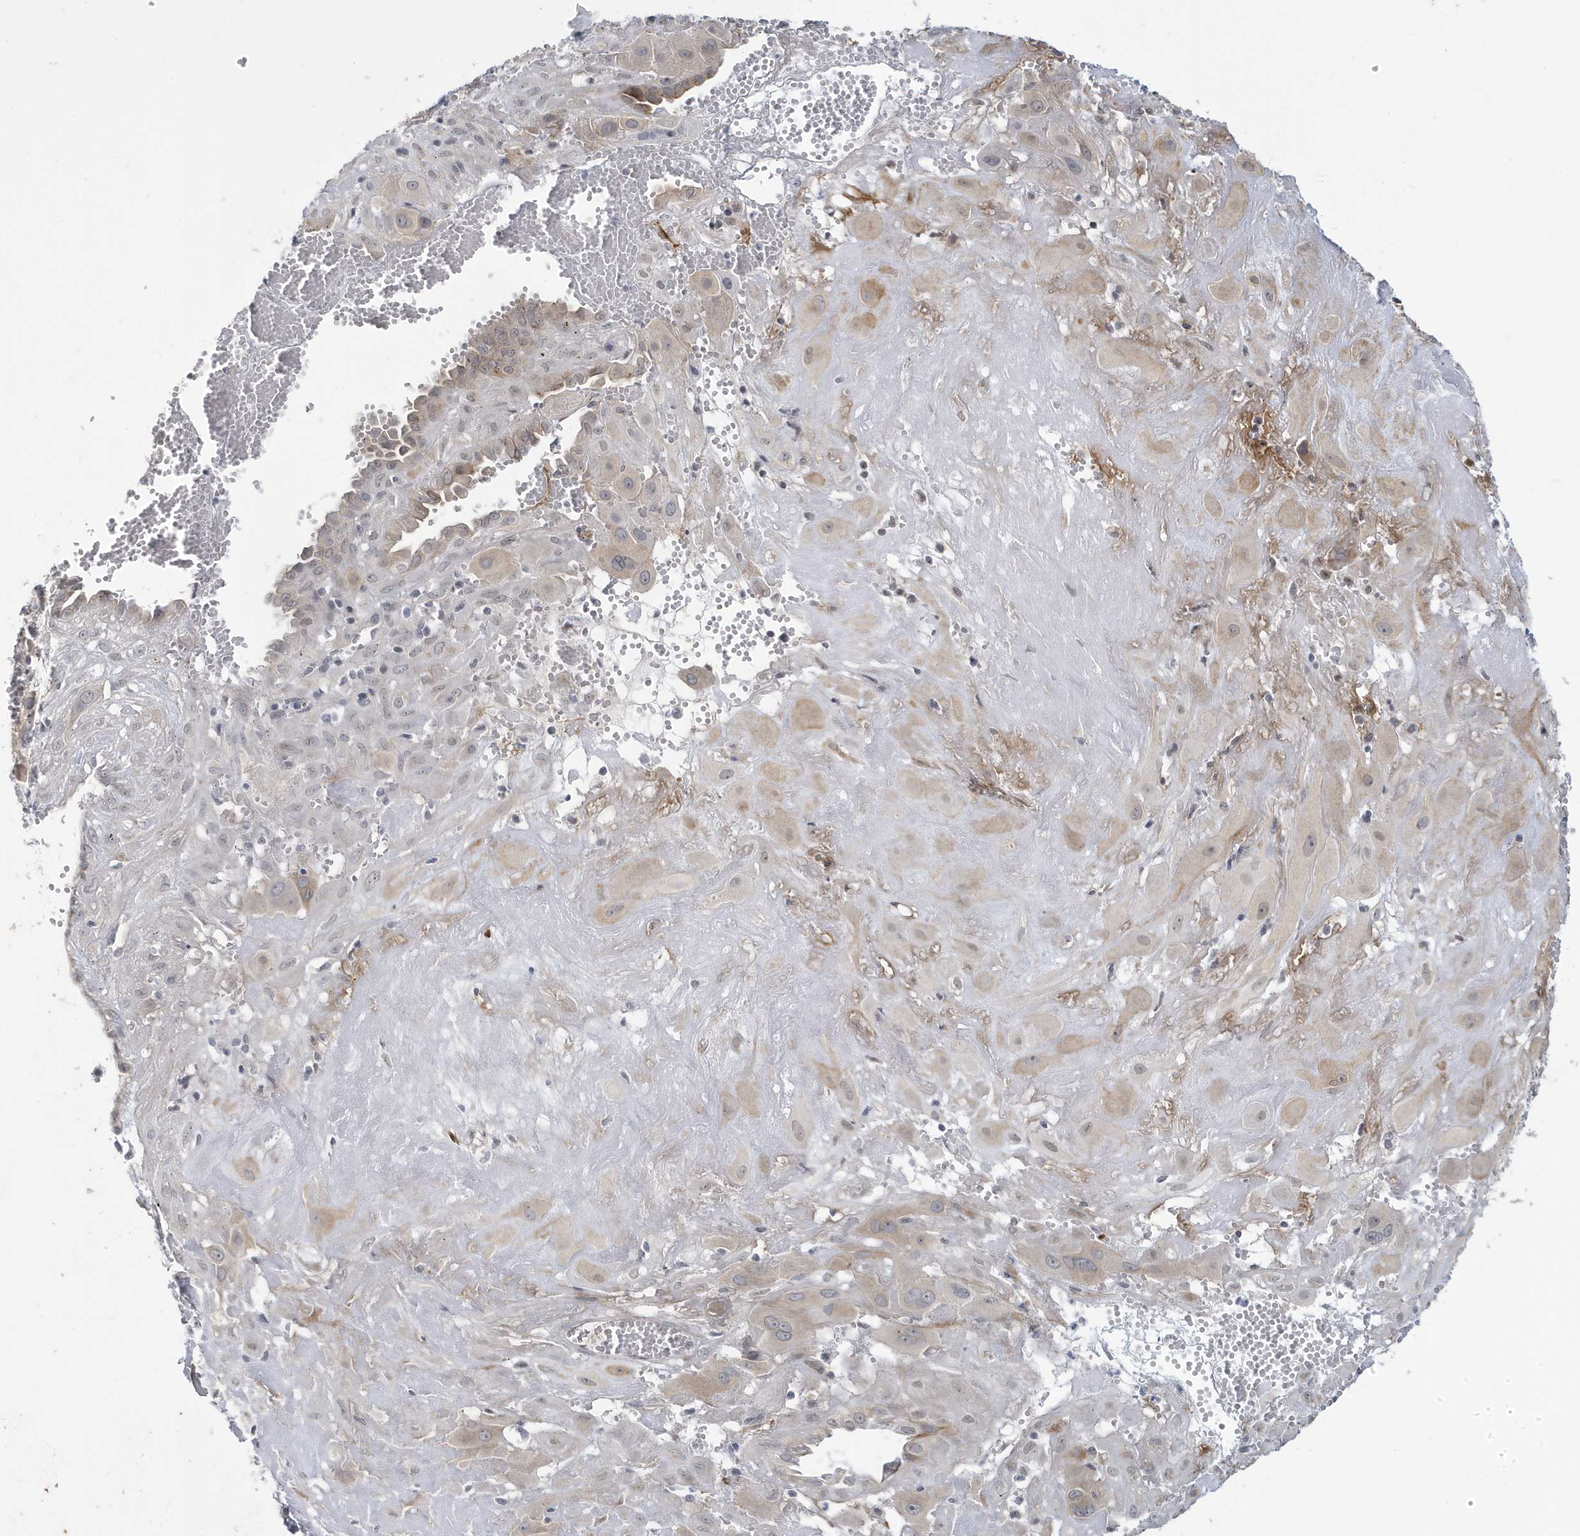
{"staining": {"intensity": "weak", "quantity": ">75%", "location": "cytoplasmic/membranous,nuclear"}, "tissue": "cervical cancer", "cell_type": "Tumor cells", "image_type": "cancer", "snomed": [{"axis": "morphology", "description": "Squamous cell carcinoma, NOS"}, {"axis": "topography", "description": "Cervix"}], "caption": "Protein positivity by immunohistochemistry (IHC) demonstrates weak cytoplasmic/membranous and nuclear expression in about >75% of tumor cells in cervical cancer.", "gene": "ZNF654", "patient": {"sex": "female", "age": 34}}